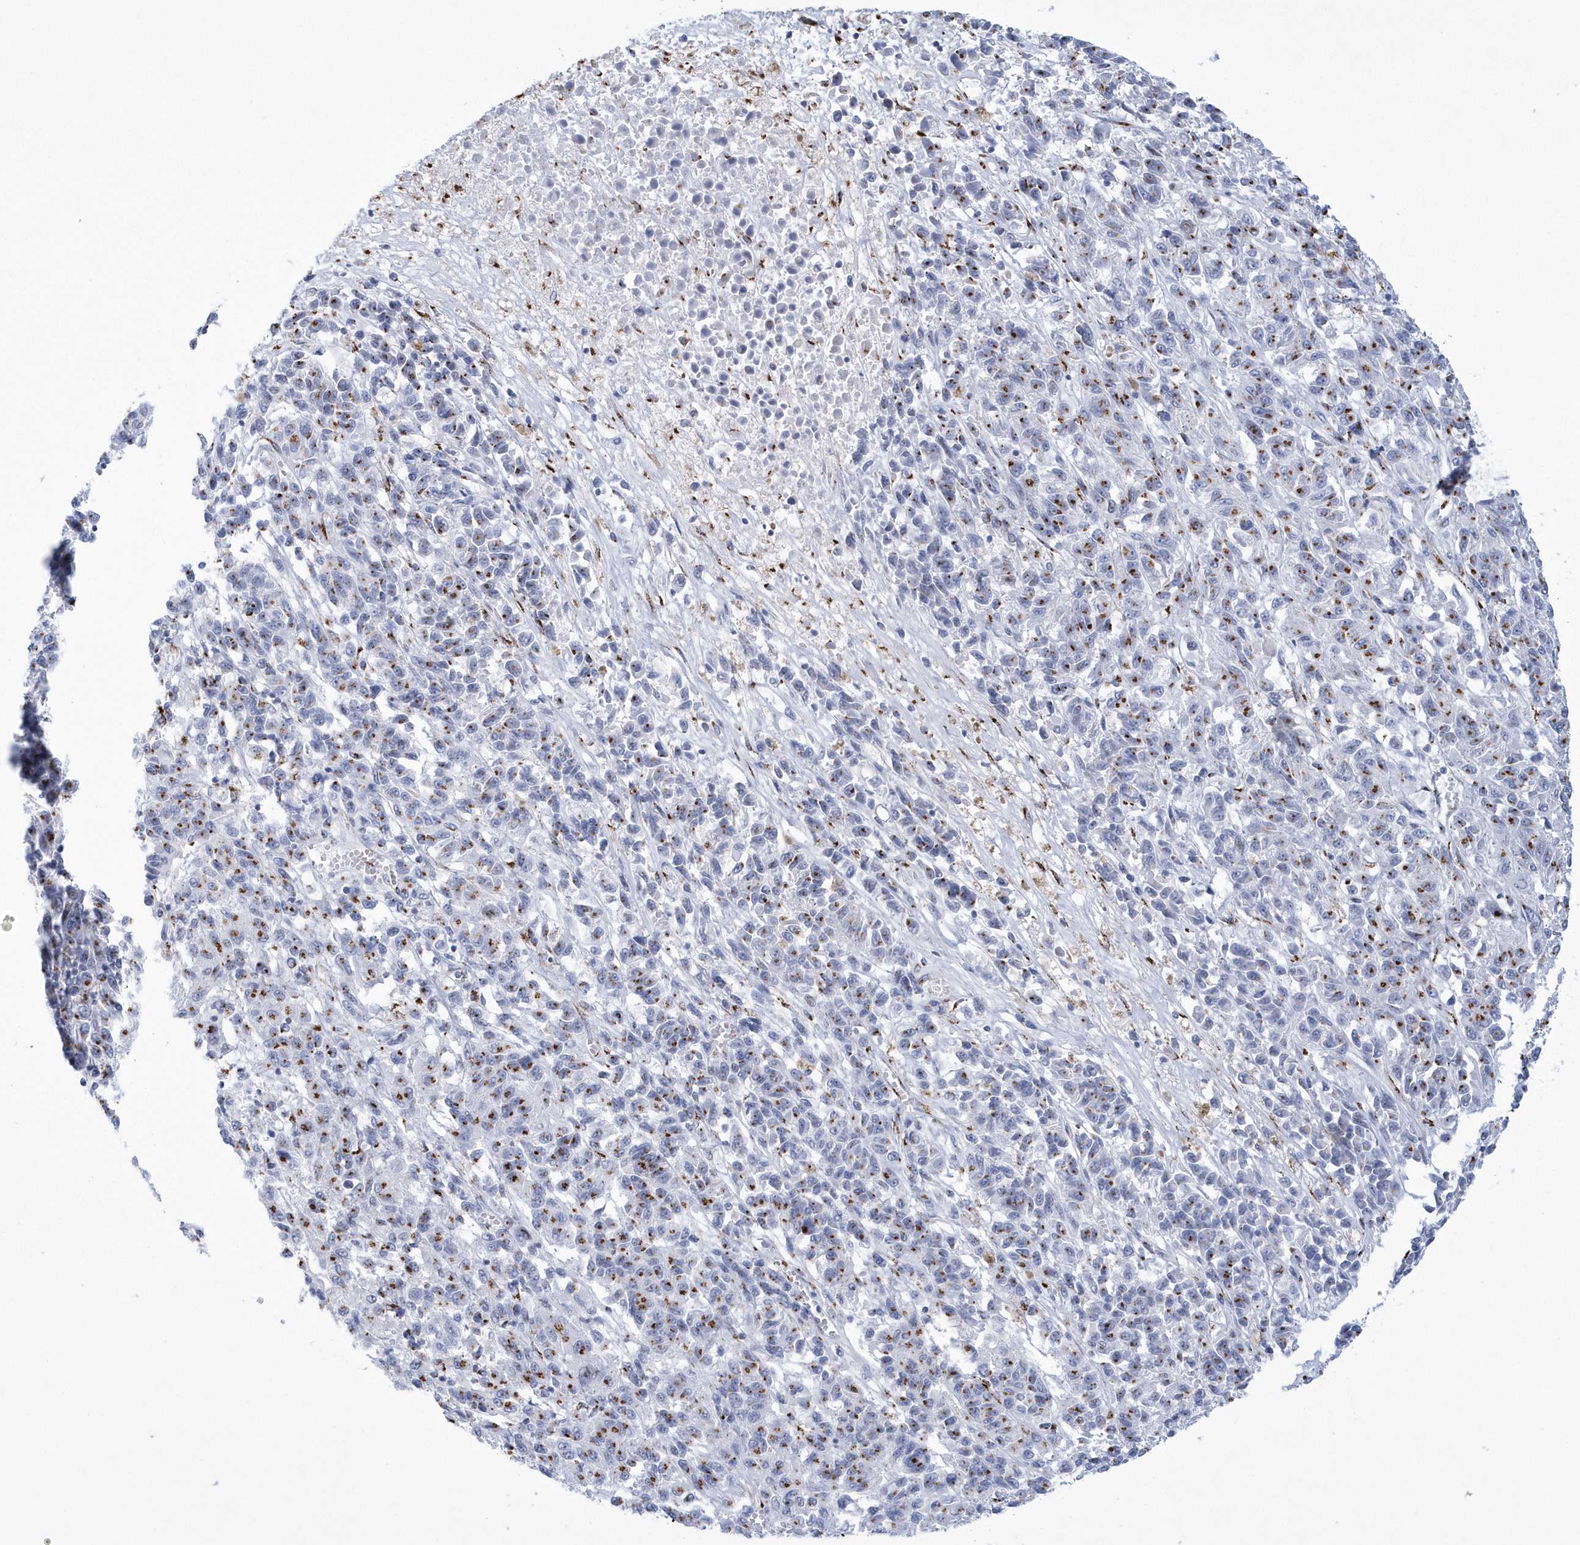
{"staining": {"intensity": "moderate", "quantity": "25%-75%", "location": "cytoplasmic/membranous"}, "tissue": "melanoma", "cell_type": "Tumor cells", "image_type": "cancer", "snomed": [{"axis": "morphology", "description": "Malignant melanoma, Metastatic site"}, {"axis": "topography", "description": "Lung"}], "caption": "IHC of melanoma reveals medium levels of moderate cytoplasmic/membranous staining in about 25%-75% of tumor cells.", "gene": "SLX9", "patient": {"sex": "male", "age": 64}}